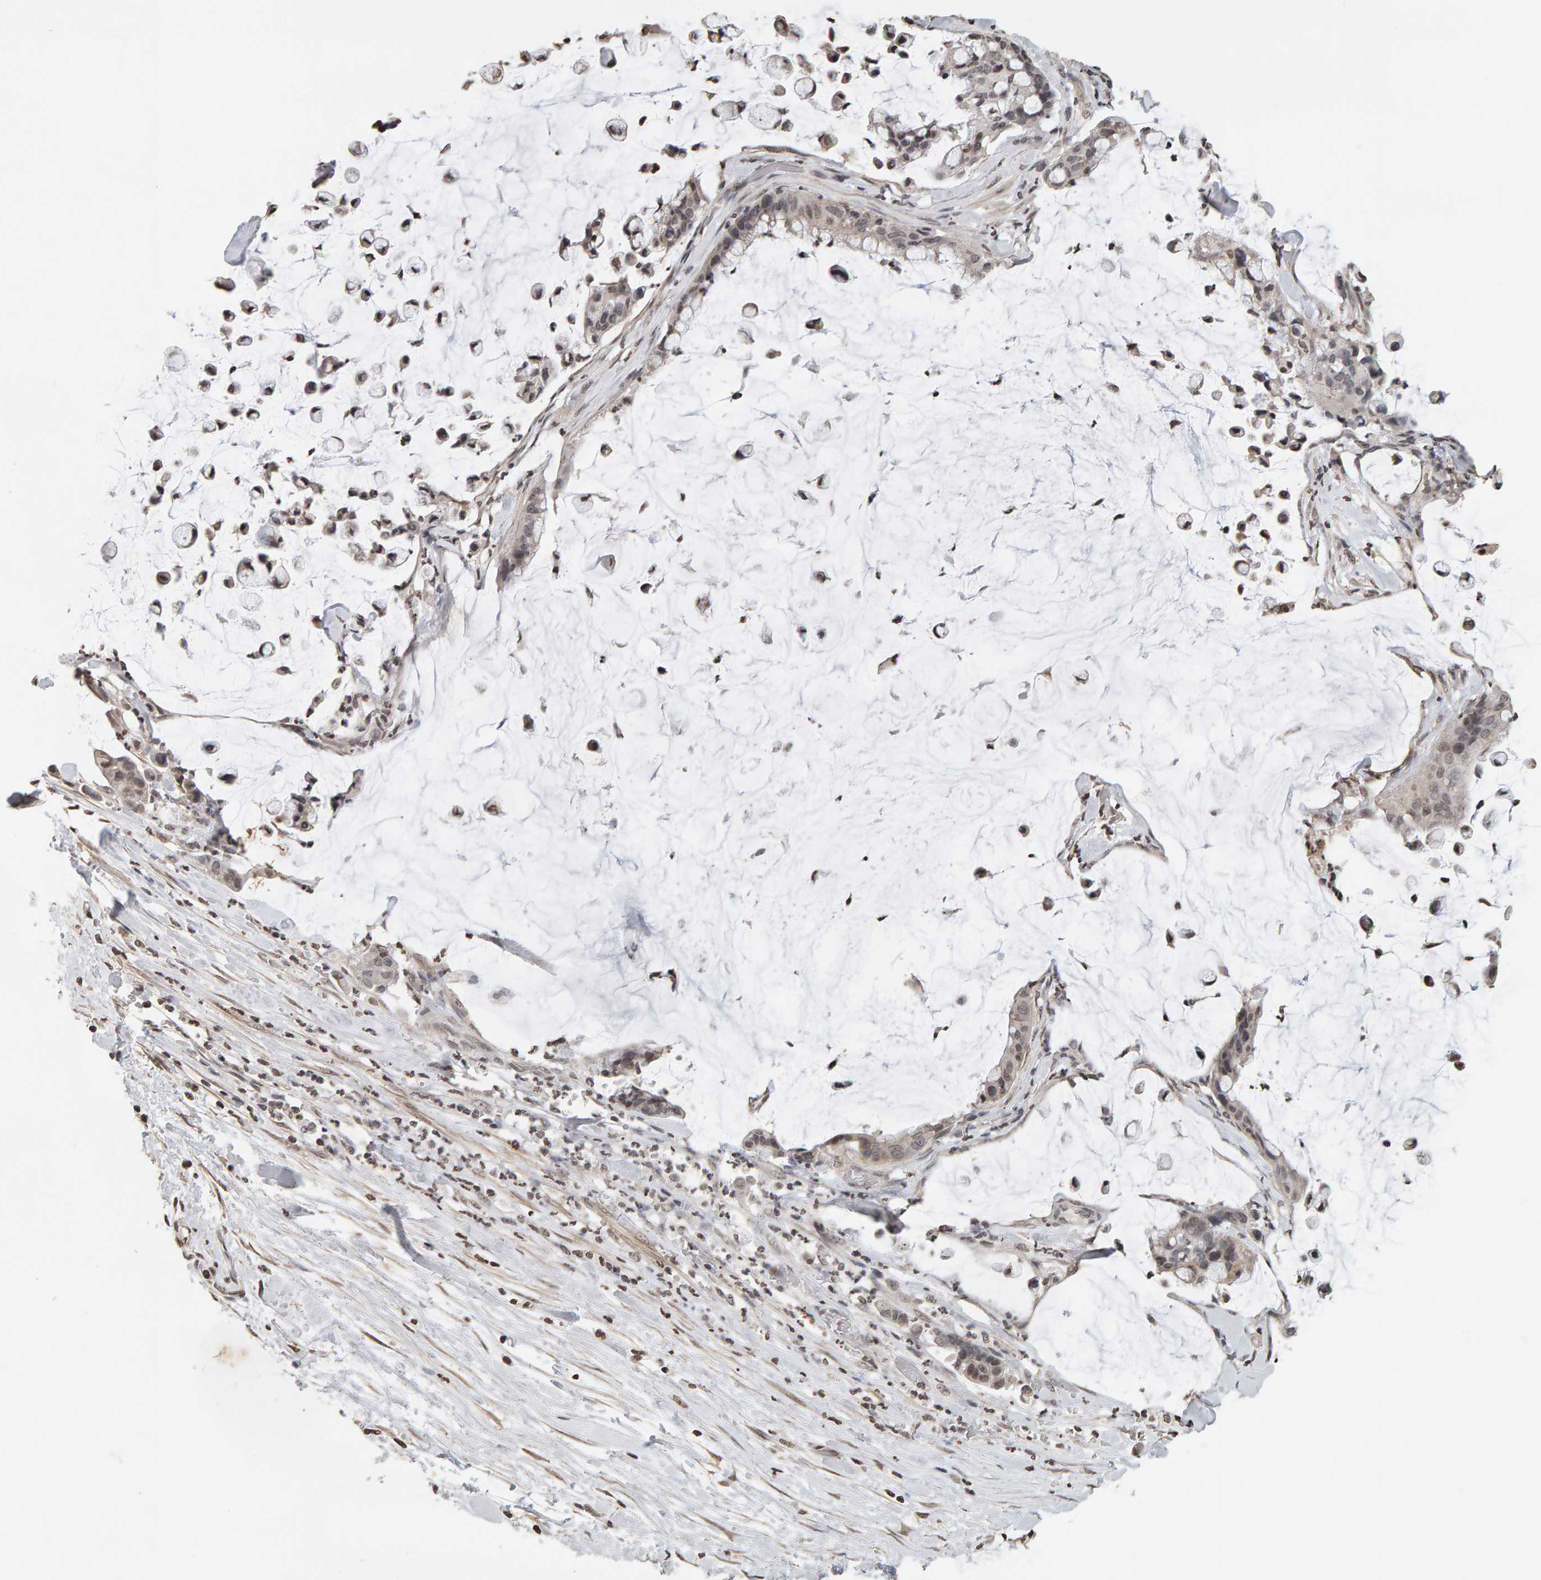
{"staining": {"intensity": "weak", "quantity": ">75%", "location": "cytoplasmic/membranous,nuclear"}, "tissue": "pancreatic cancer", "cell_type": "Tumor cells", "image_type": "cancer", "snomed": [{"axis": "morphology", "description": "Adenocarcinoma, NOS"}, {"axis": "topography", "description": "Pancreas"}], "caption": "Immunohistochemistry (IHC) micrograph of neoplastic tissue: human pancreatic adenocarcinoma stained using immunohistochemistry (IHC) shows low levels of weak protein expression localized specifically in the cytoplasmic/membranous and nuclear of tumor cells, appearing as a cytoplasmic/membranous and nuclear brown color.", "gene": "AFF4", "patient": {"sex": "male", "age": 41}}